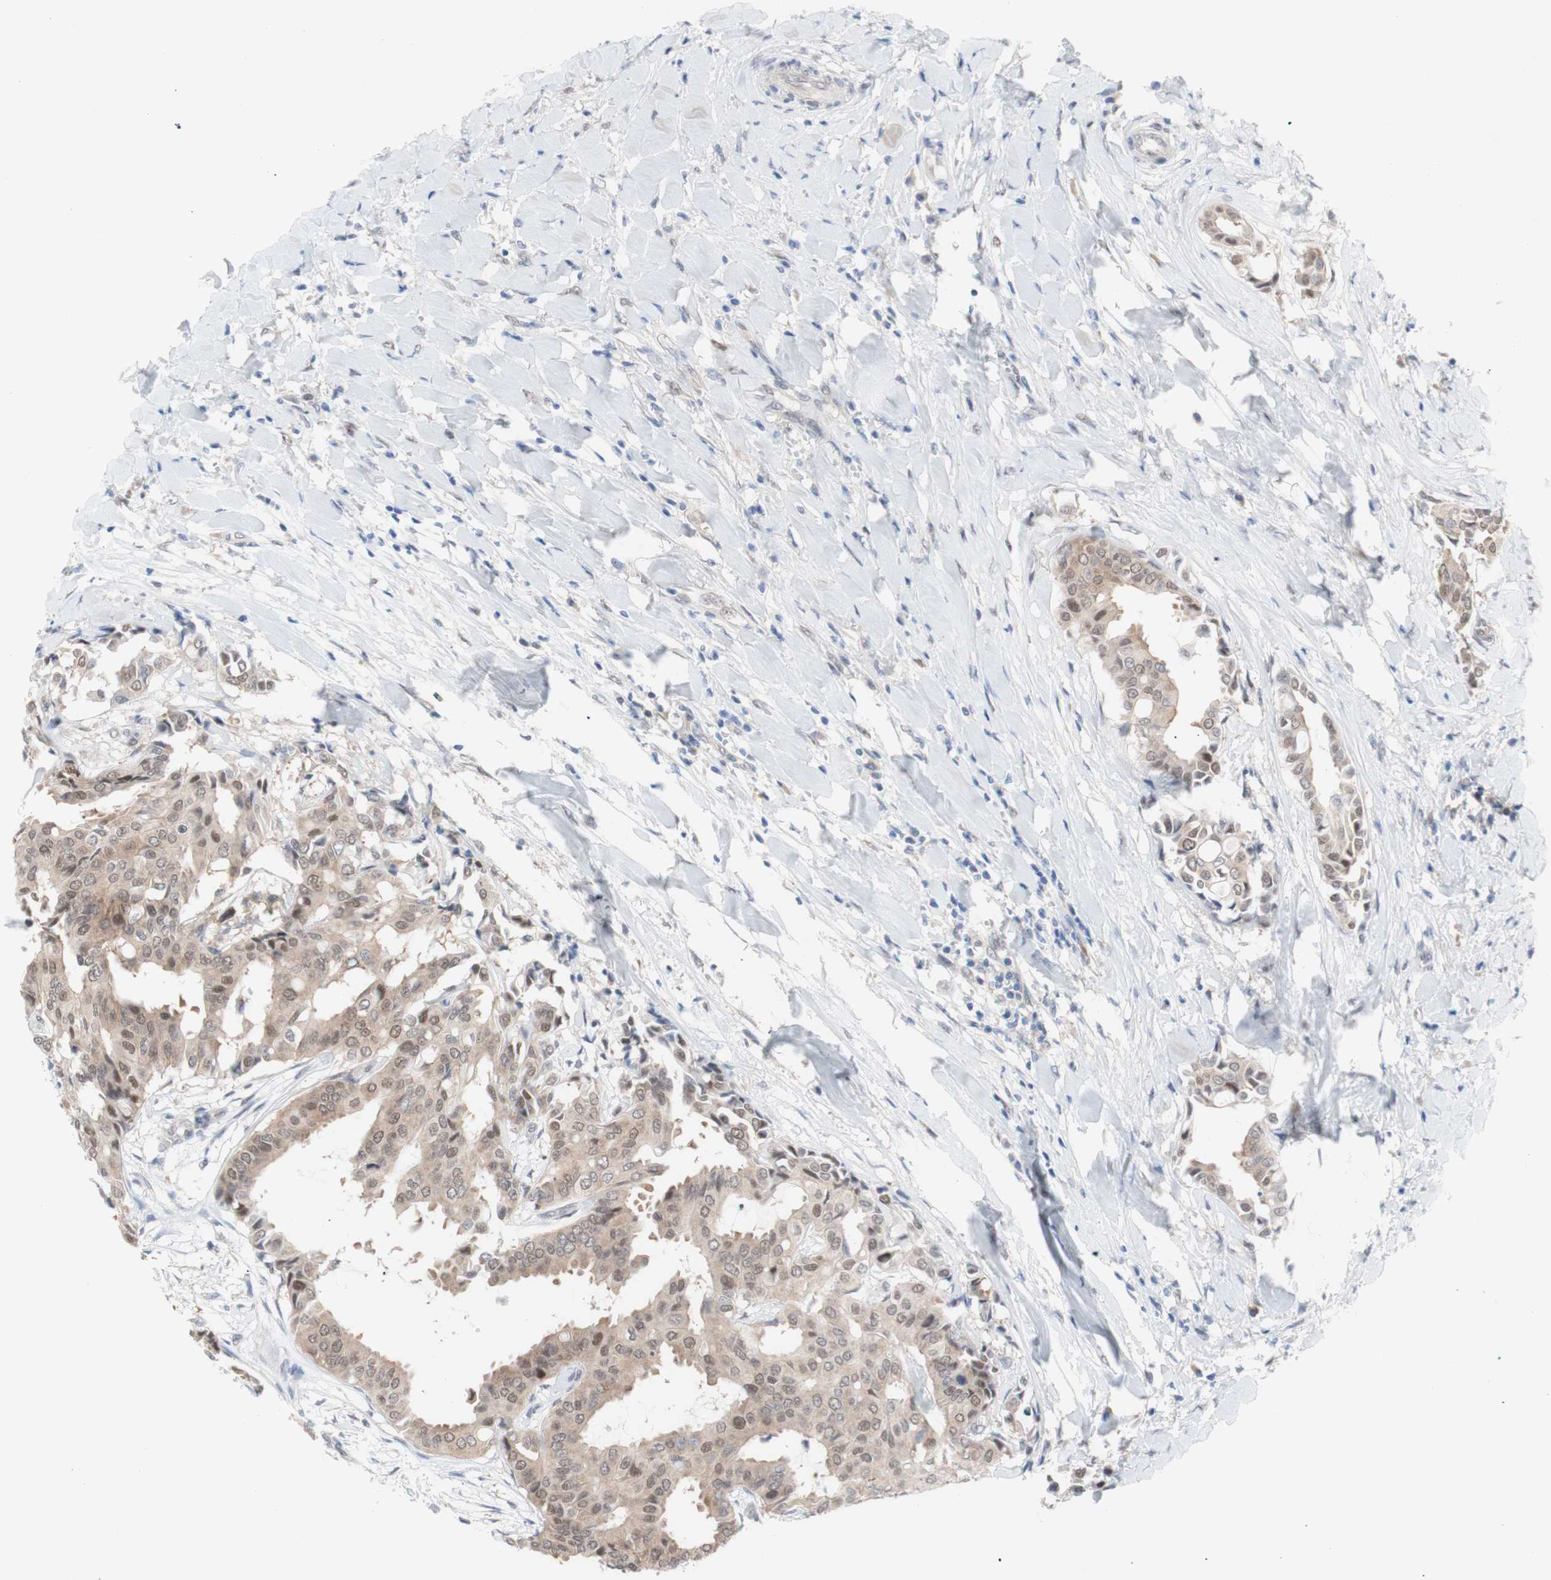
{"staining": {"intensity": "moderate", "quantity": "<25%", "location": "cytoplasmic/membranous,nuclear"}, "tissue": "head and neck cancer", "cell_type": "Tumor cells", "image_type": "cancer", "snomed": [{"axis": "morphology", "description": "Adenocarcinoma, NOS"}, {"axis": "topography", "description": "Salivary gland"}, {"axis": "topography", "description": "Head-Neck"}], "caption": "Brown immunohistochemical staining in human head and neck adenocarcinoma demonstrates moderate cytoplasmic/membranous and nuclear staining in approximately <25% of tumor cells. The staining is performed using DAB (3,3'-diaminobenzidine) brown chromogen to label protein expression. The nuclei are counter-stained blue using hematoxylin.", "gene": "PRMT5", "patient": {"sex": "female", "age": 59}}